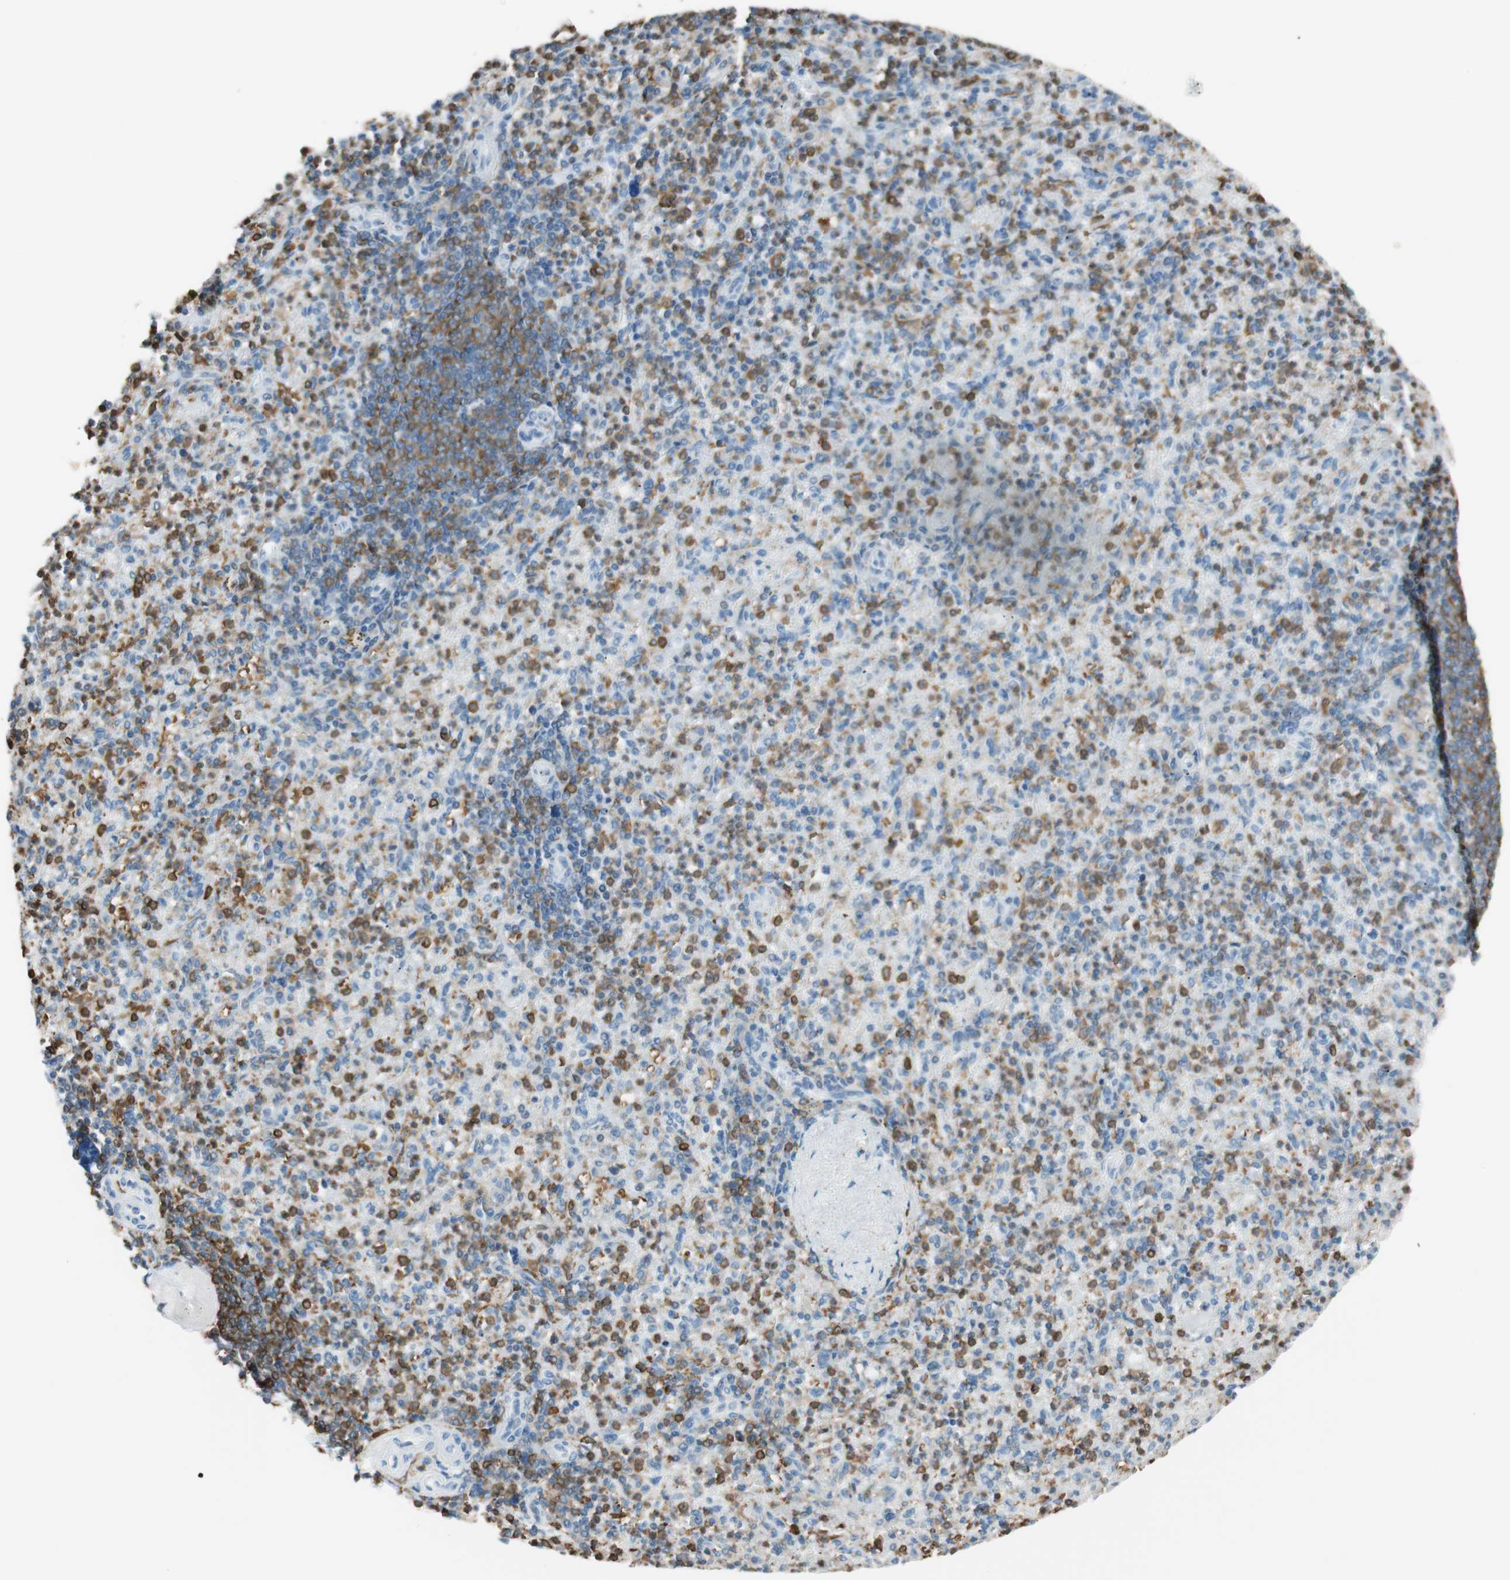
{"staining": {"intensity": "moderate", "quantity": "25%-75%", "location": "cytoplasmic/membranous"}, "tissue": "spleen", "cell_type": "Cells in red pulp", "image_type": "normal", "snomed": [{"axis": "morphology", "description": "Normal tissue, NOS"}, {"axis": "topography", "description": "Spleen"}], "caption": "Protein expression by immunohistochemistry (IHC) exhibits moderate cytoplasmic/membranous expression in approximately 25%-75% of cells in red pulp in unremarkable spleen. Immunohistochemistry (ihc) stains the protein in brown and the nuclei are stained blue.", "gene": "HPGD", "patient": {"sex": "female", "age": 74}}